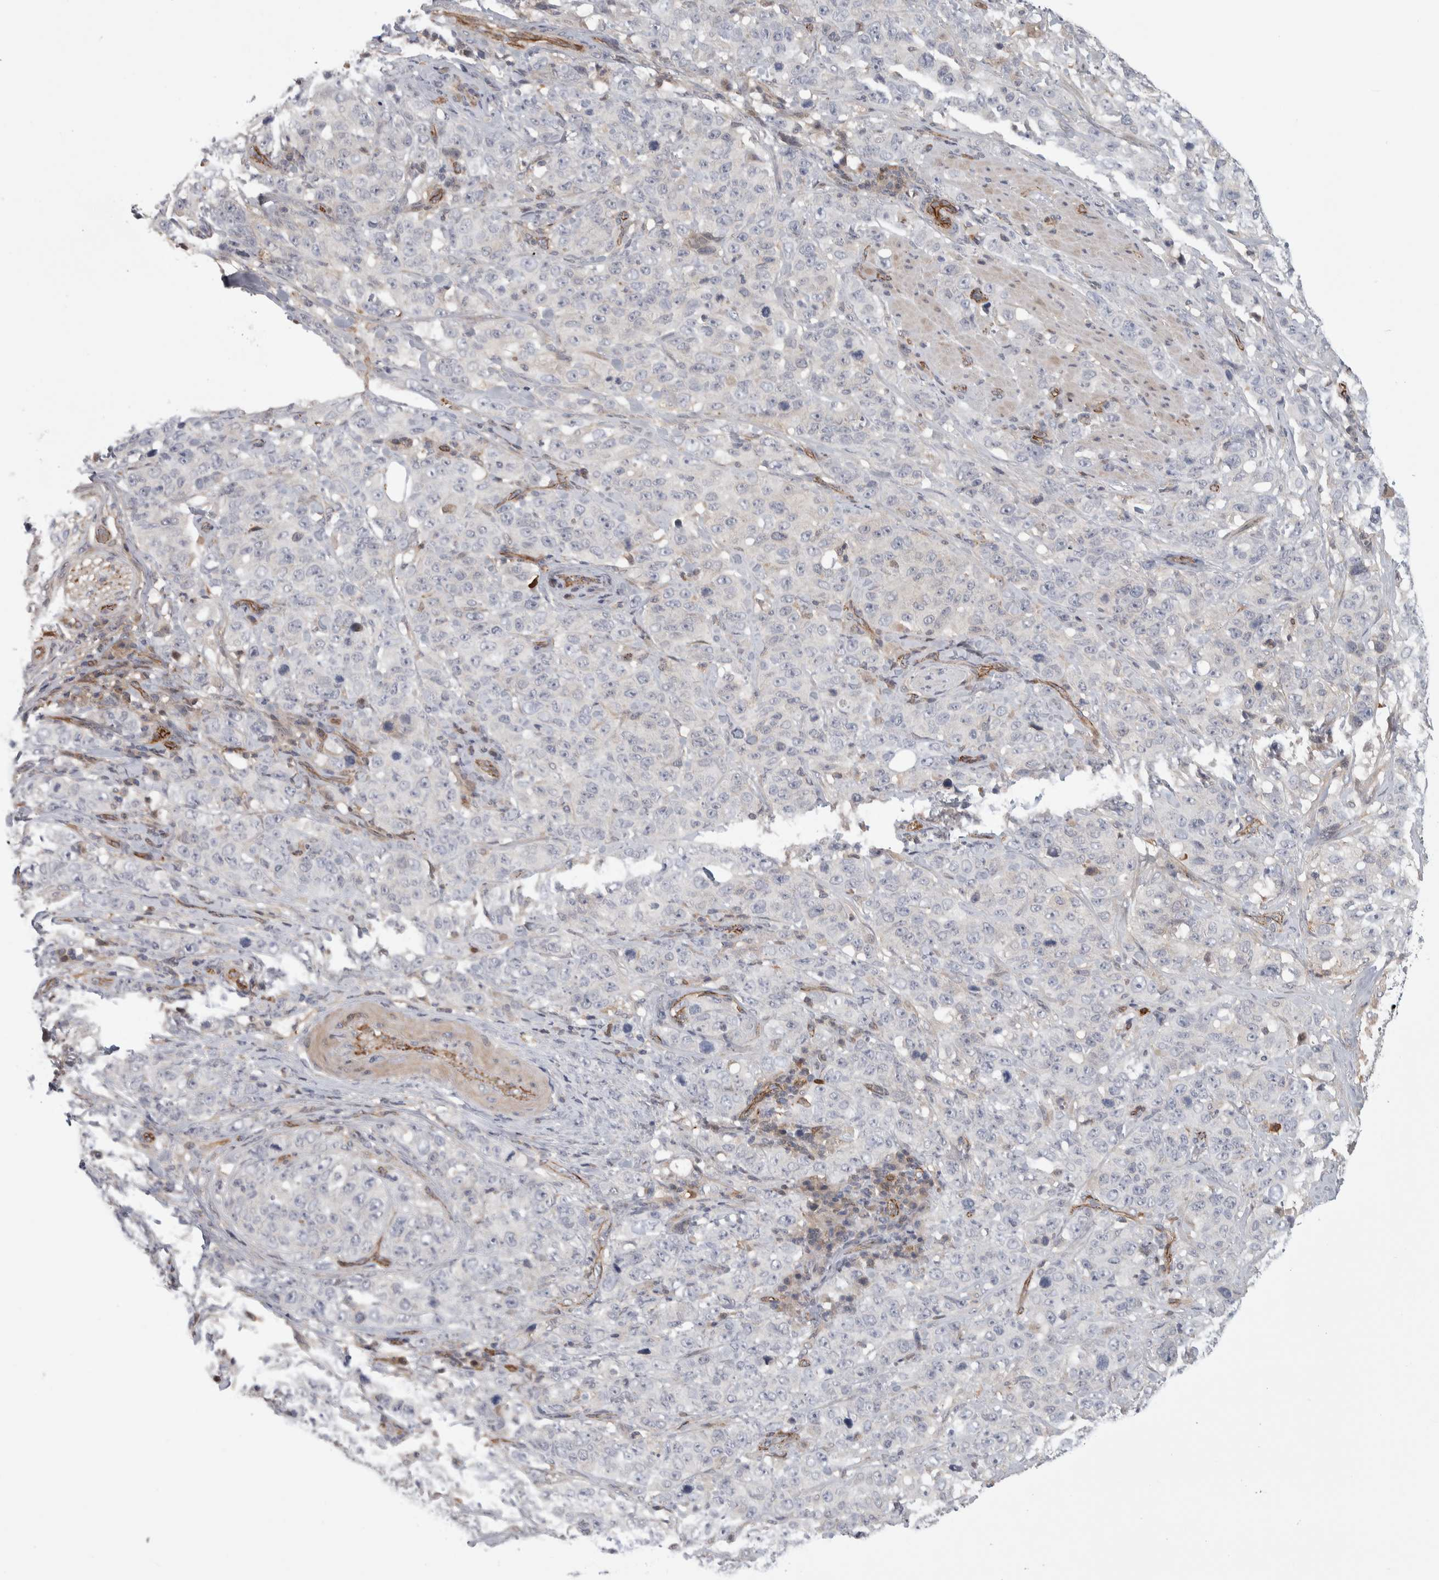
{"staining": {"intensity": "negative", "quantity": "none", "location": "none"}, "tissue": "stomach cancer", "cell_type": "Tumor cells", "image_type": "cancer", "snomed": [{"axis": "morphology", "description": "Adenocarcinoma, NOS"}, {"axis": "topography", "description": "Stomach"}], "caption": "Immunohistochemical staining of adenocarcinoma (stomach) displays no significant positivity in tumor cells. (DAB (3,3'-diaminobenzidine) immunohistochemistry (IHC) with hematoxylin counter stain).", "gene": "ZNF862", "patient": {"sex": "male", "age": 48}}